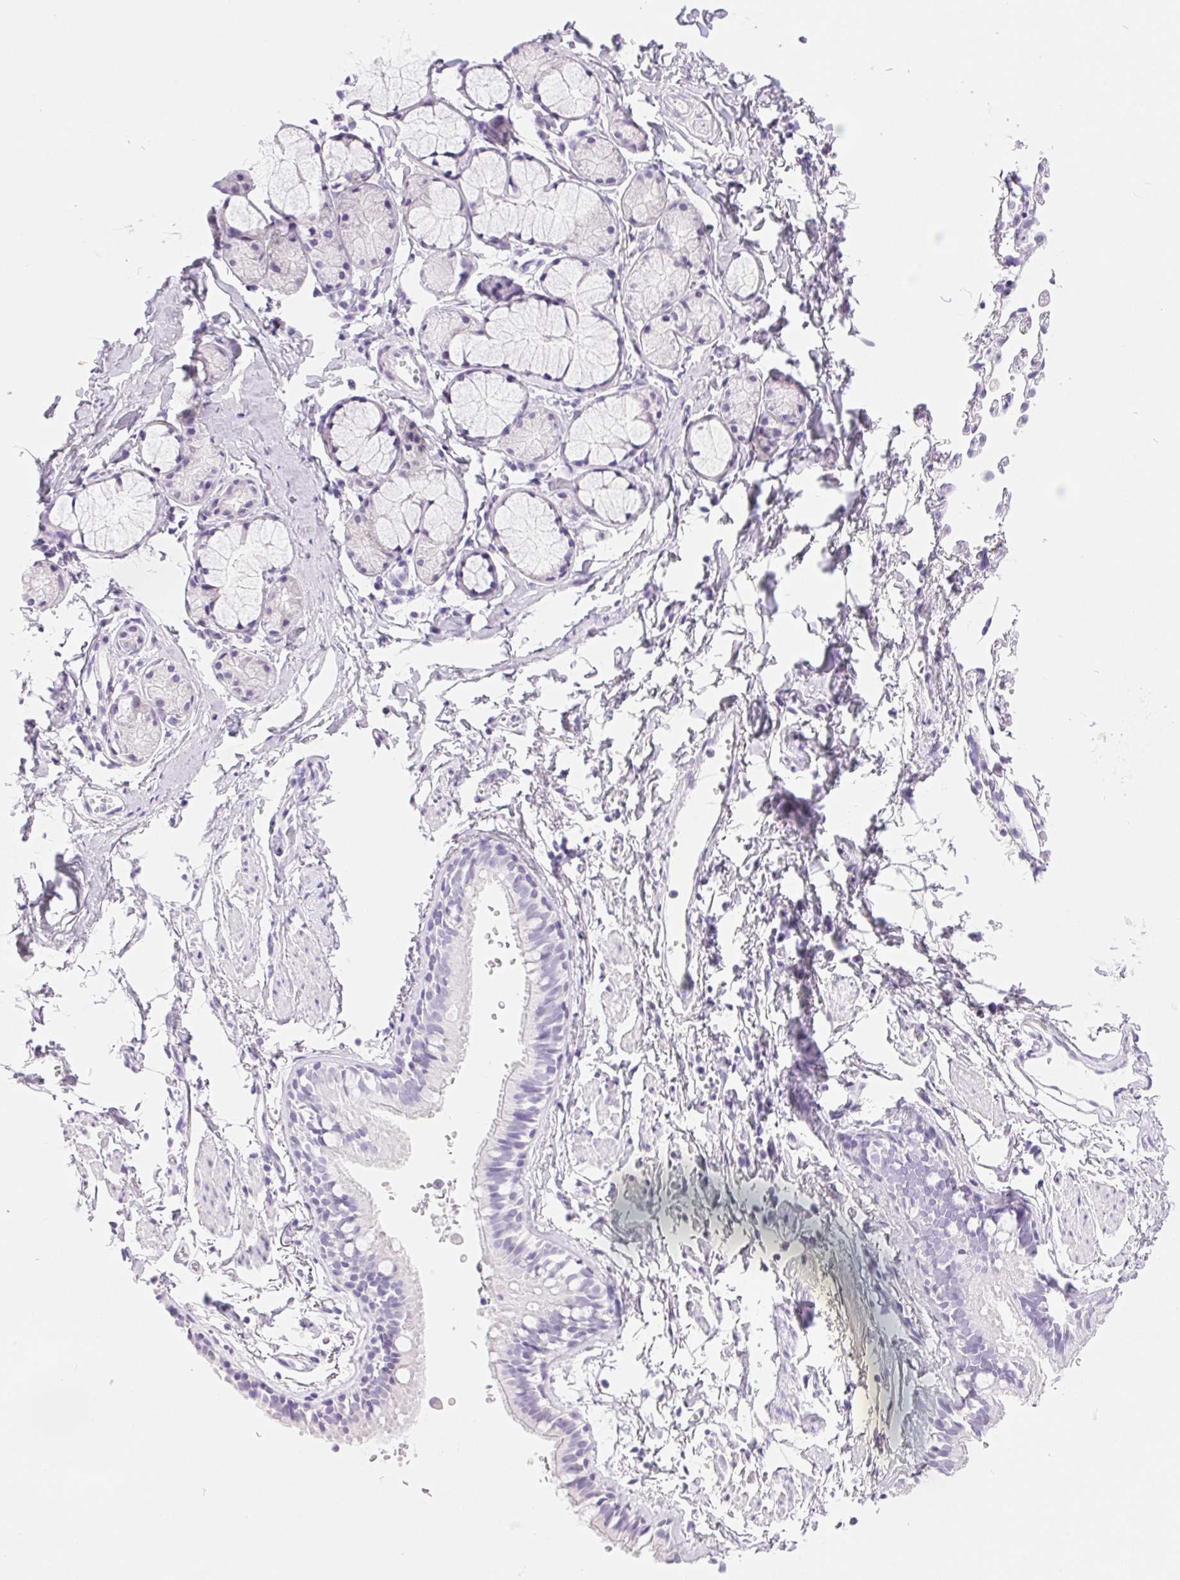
{"staining": {"intensity": "negative", "quantity": "none", "location": "none"}, "tissue": "bronchus", "cell_type": "Respiratory epithelial cells", "image_type": "normal", "snomed": [{"axis": "morphology", "description": "Normal tissue, NOS"}, {"axis": "topography", "description": "Cartilage tissue"}, {"axis": "topography", "description": "Bronchus"}], "caption": "This micrograph is of normal bronchus stained with IHC to label a protein in brown with the nuclei are counter-stained blue. There is no staining in respiratory epithelial cells.", "gene": "XDH", "patient": {"sex": "female", "age": 59}}